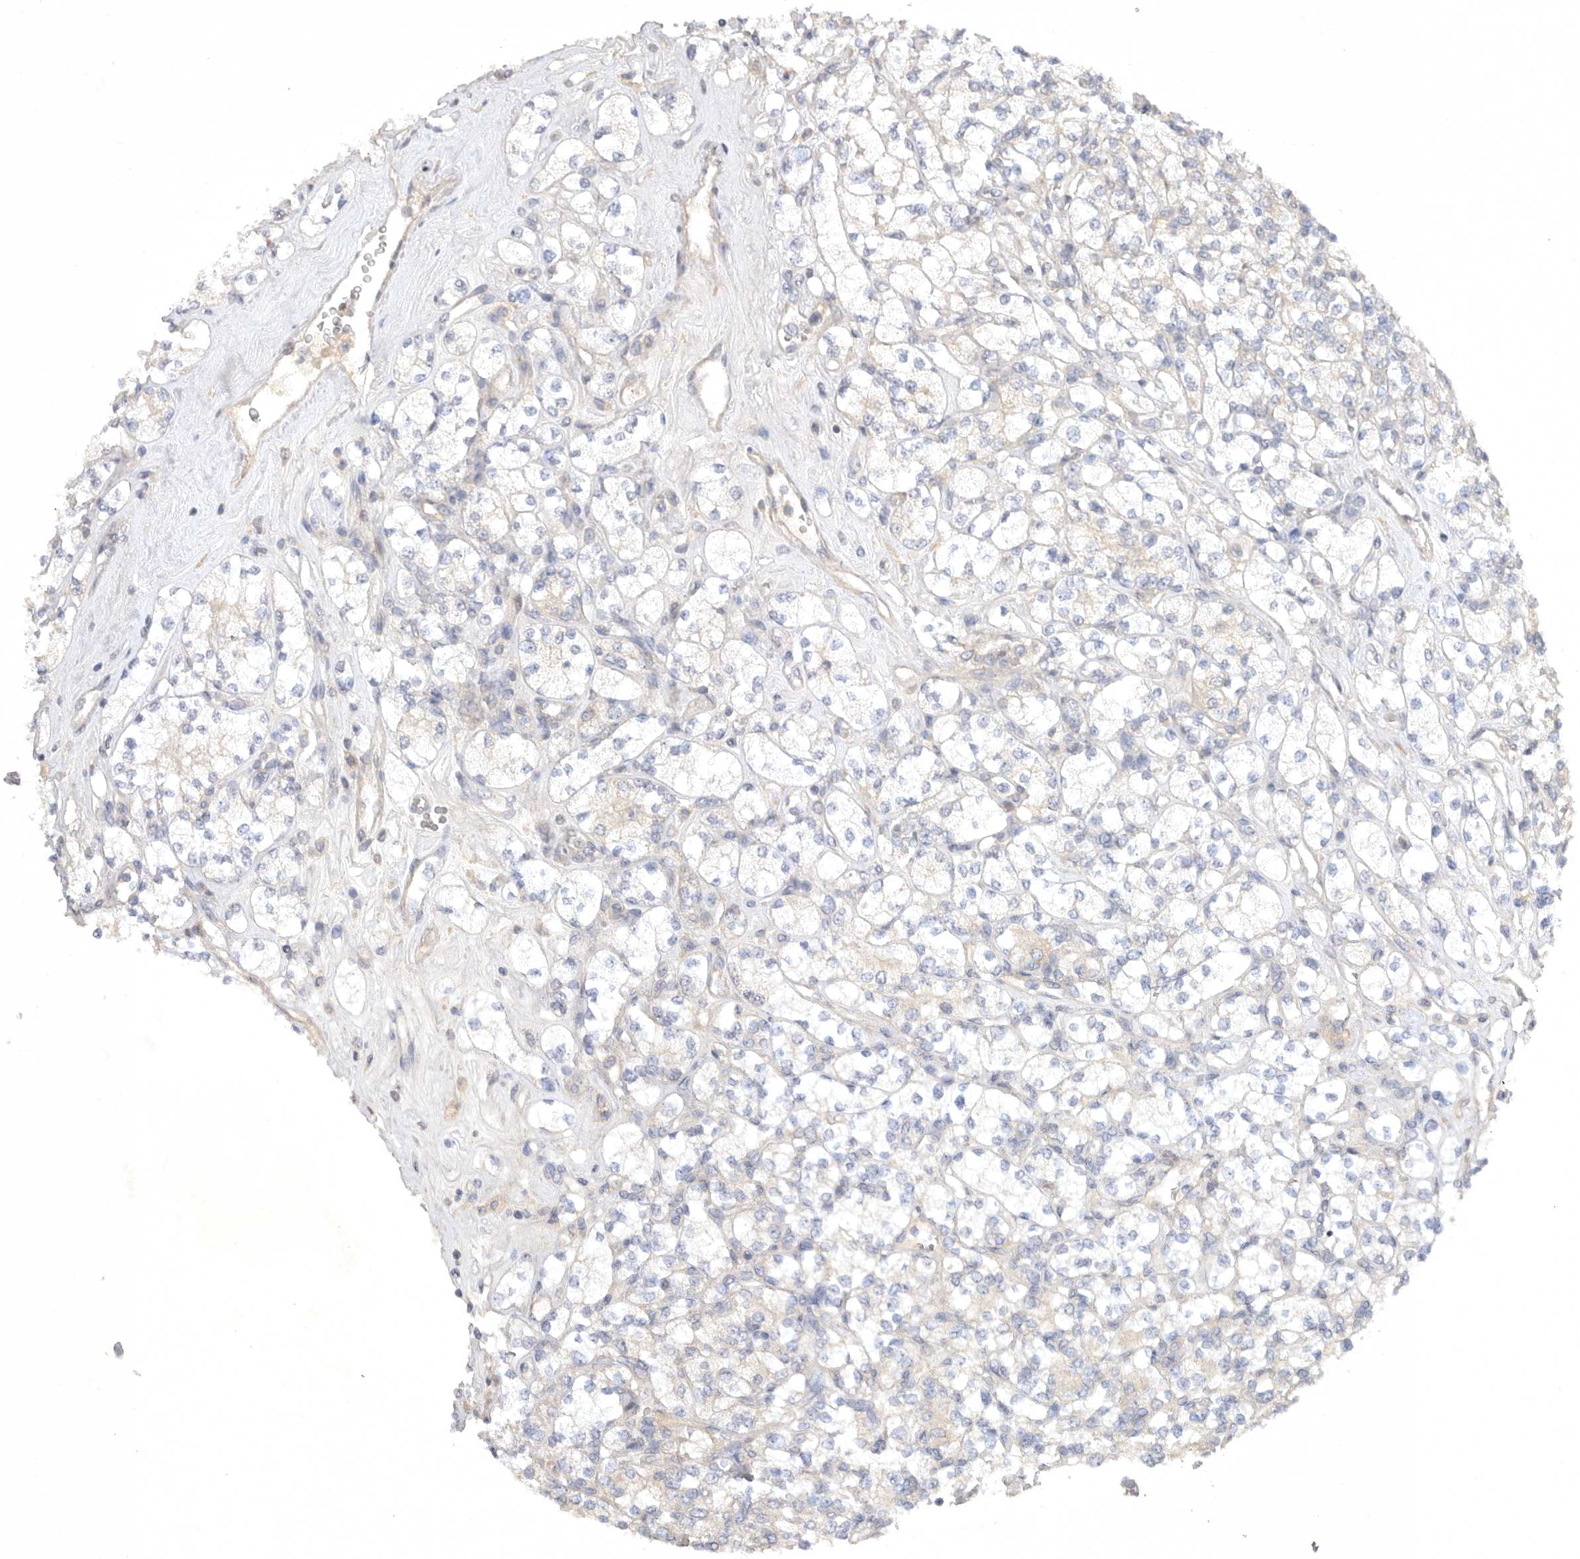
{"staining": {"intensity": "negative", "quantity": "none", "location": "none"}, "tissue": "renal cancer", "cell_type": "Tumor cells", "image_type": "cancer", "snomed": [{"axis": "morphology", "description": "Adenocarcinoma, NOS"}, {"axis": "topography", "description": "Kidney"}], "caption": "Histopathology image shows no significant protein staining in tumor cells of adenocarcinoma (renal).", "gene": "PTPDC1", "patient": {"sex": "male", "age": 77}}